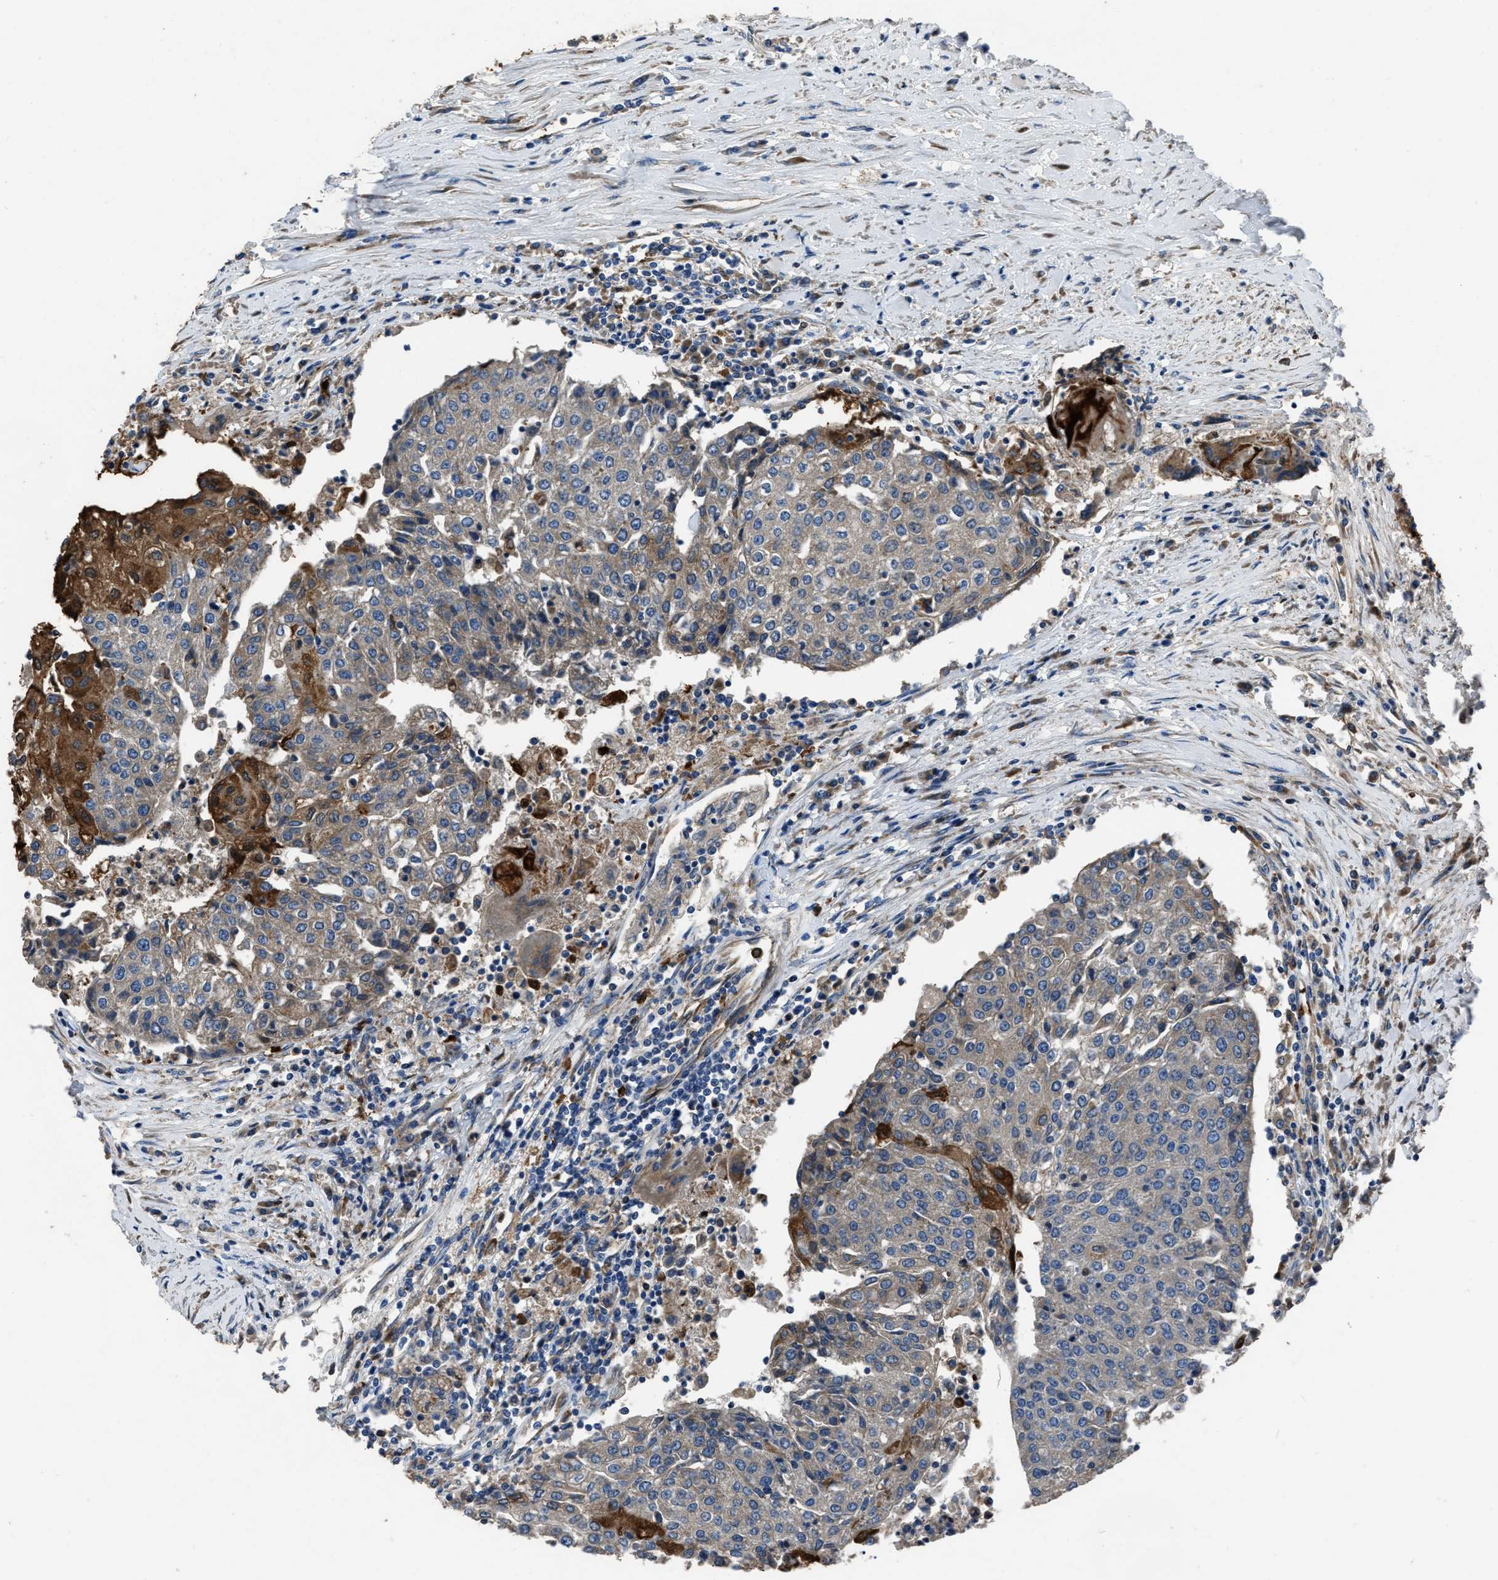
{"staining": {"intensity": "moderate", "quantity": "<25%", "location": "cytoplasmic/membranous"}, "tissue": "urothelial cancer", "cell_type": "Tumor cells", "image_type": "cancer", "snomed": [{"axis": "morphology", "description": "Urothelial carcinoma, High grade"}, {"axis": "topography", "description": "Urinary bladder"}], "caption": "Urothelial cancer stained with a protein marker reveals moderate staining in tumor cells.", "gene": "ANGPT1", "patient": {"sex": "female", "age": 85}}